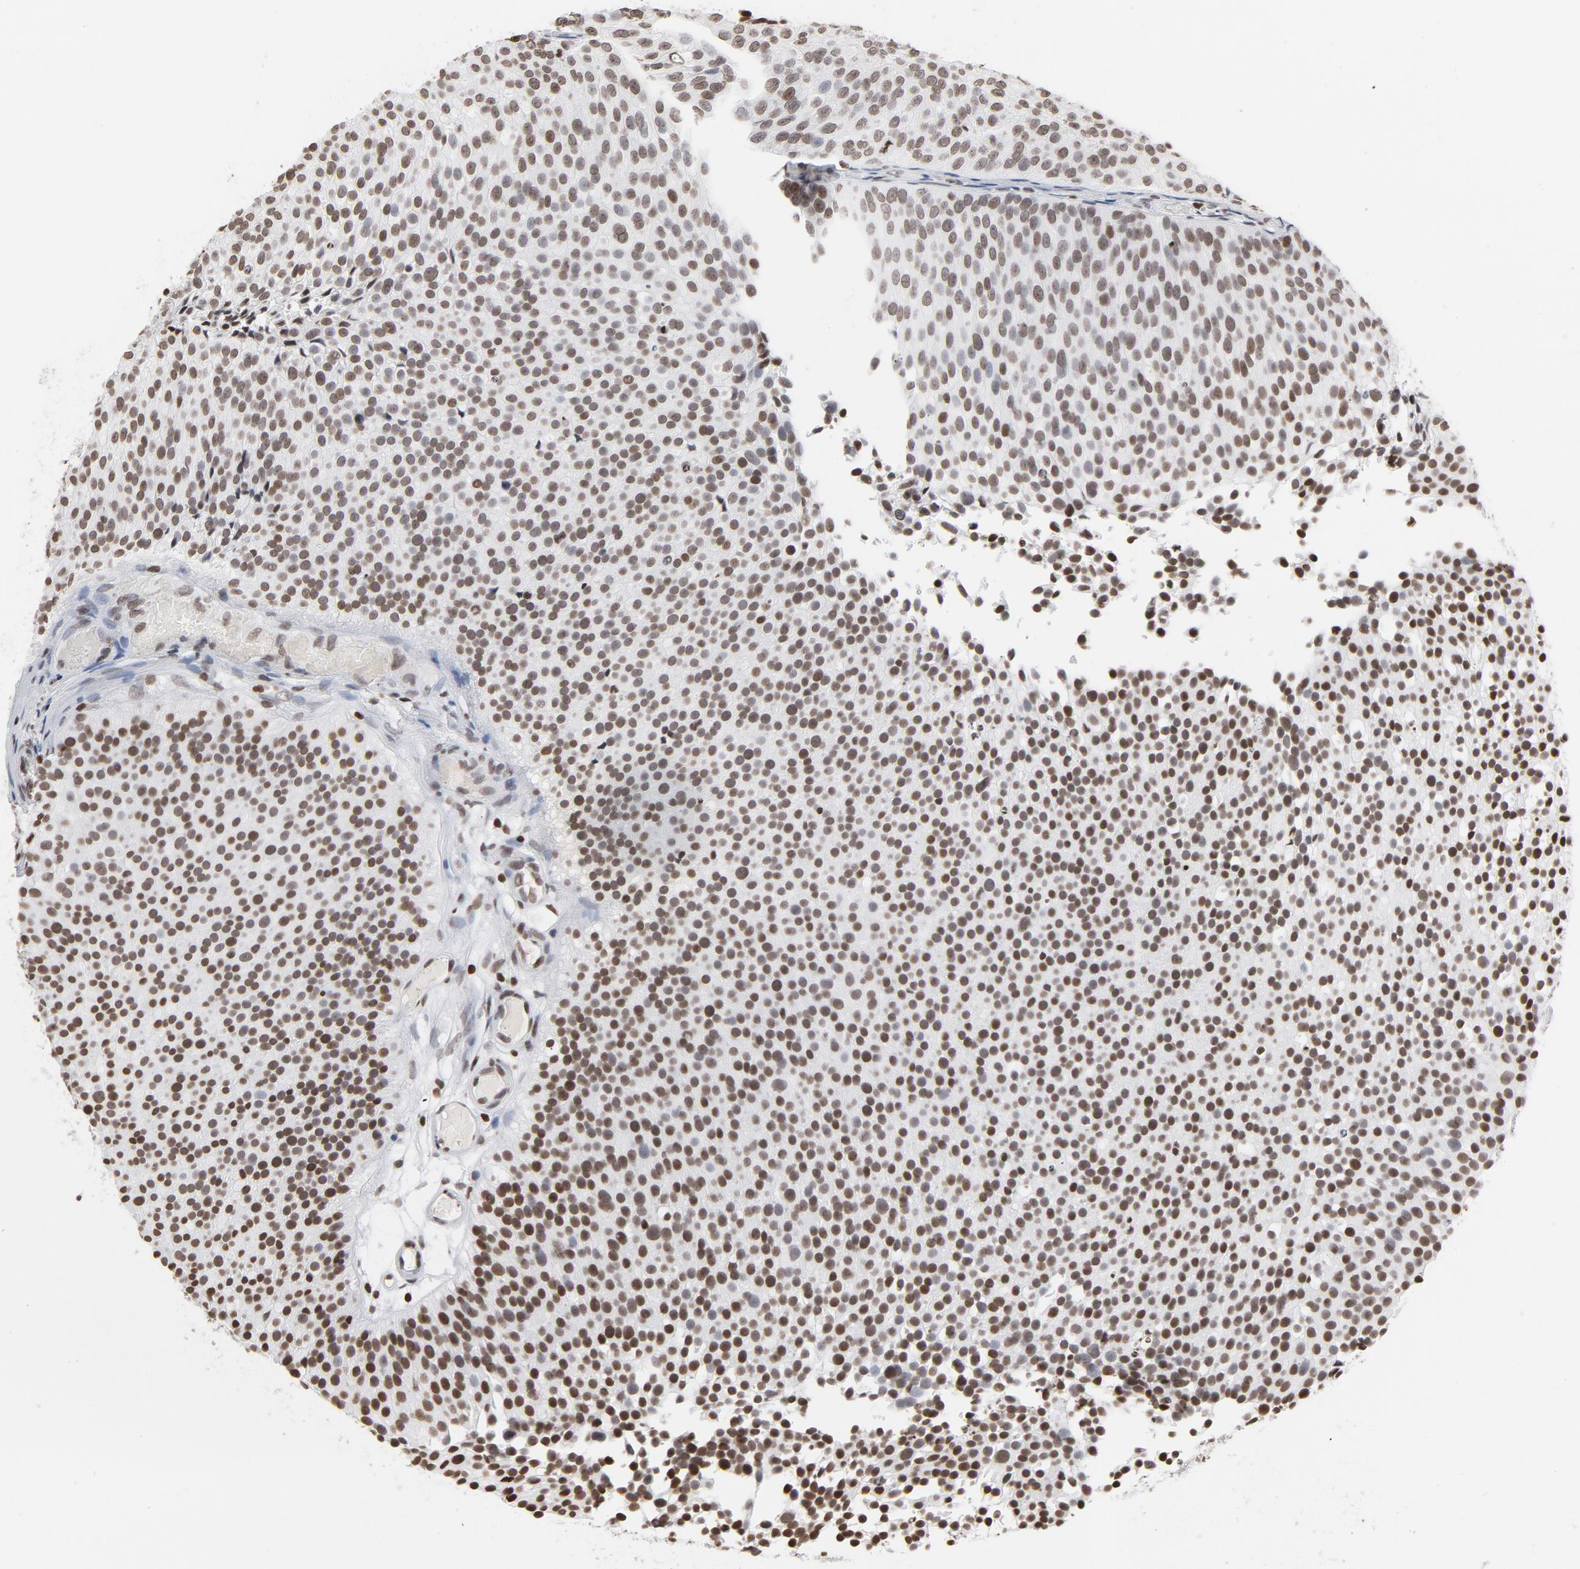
{"staining": {"intensity": "weak", "quantity": ">75%", "location": "nuclear"}, "tissue": "urothelial cancer", "cell_type": "Tumor cells", "image_type": "cancer", "snomed": [{"axis": "morphology", "description": "Urothelial carcinoma, Low grade"}, {"axis": "topography", "description": "Urinary bladder"}], "caption": "DAB (3,3'-diaminobenzidine) immunohistochemical staining of urothelial carcinoma (low-grade) displays weak nuclear protein expression in about >75% of tumor cells.", "gene": "H2AC12", "patient": {"sex": "male", "age": 85}}